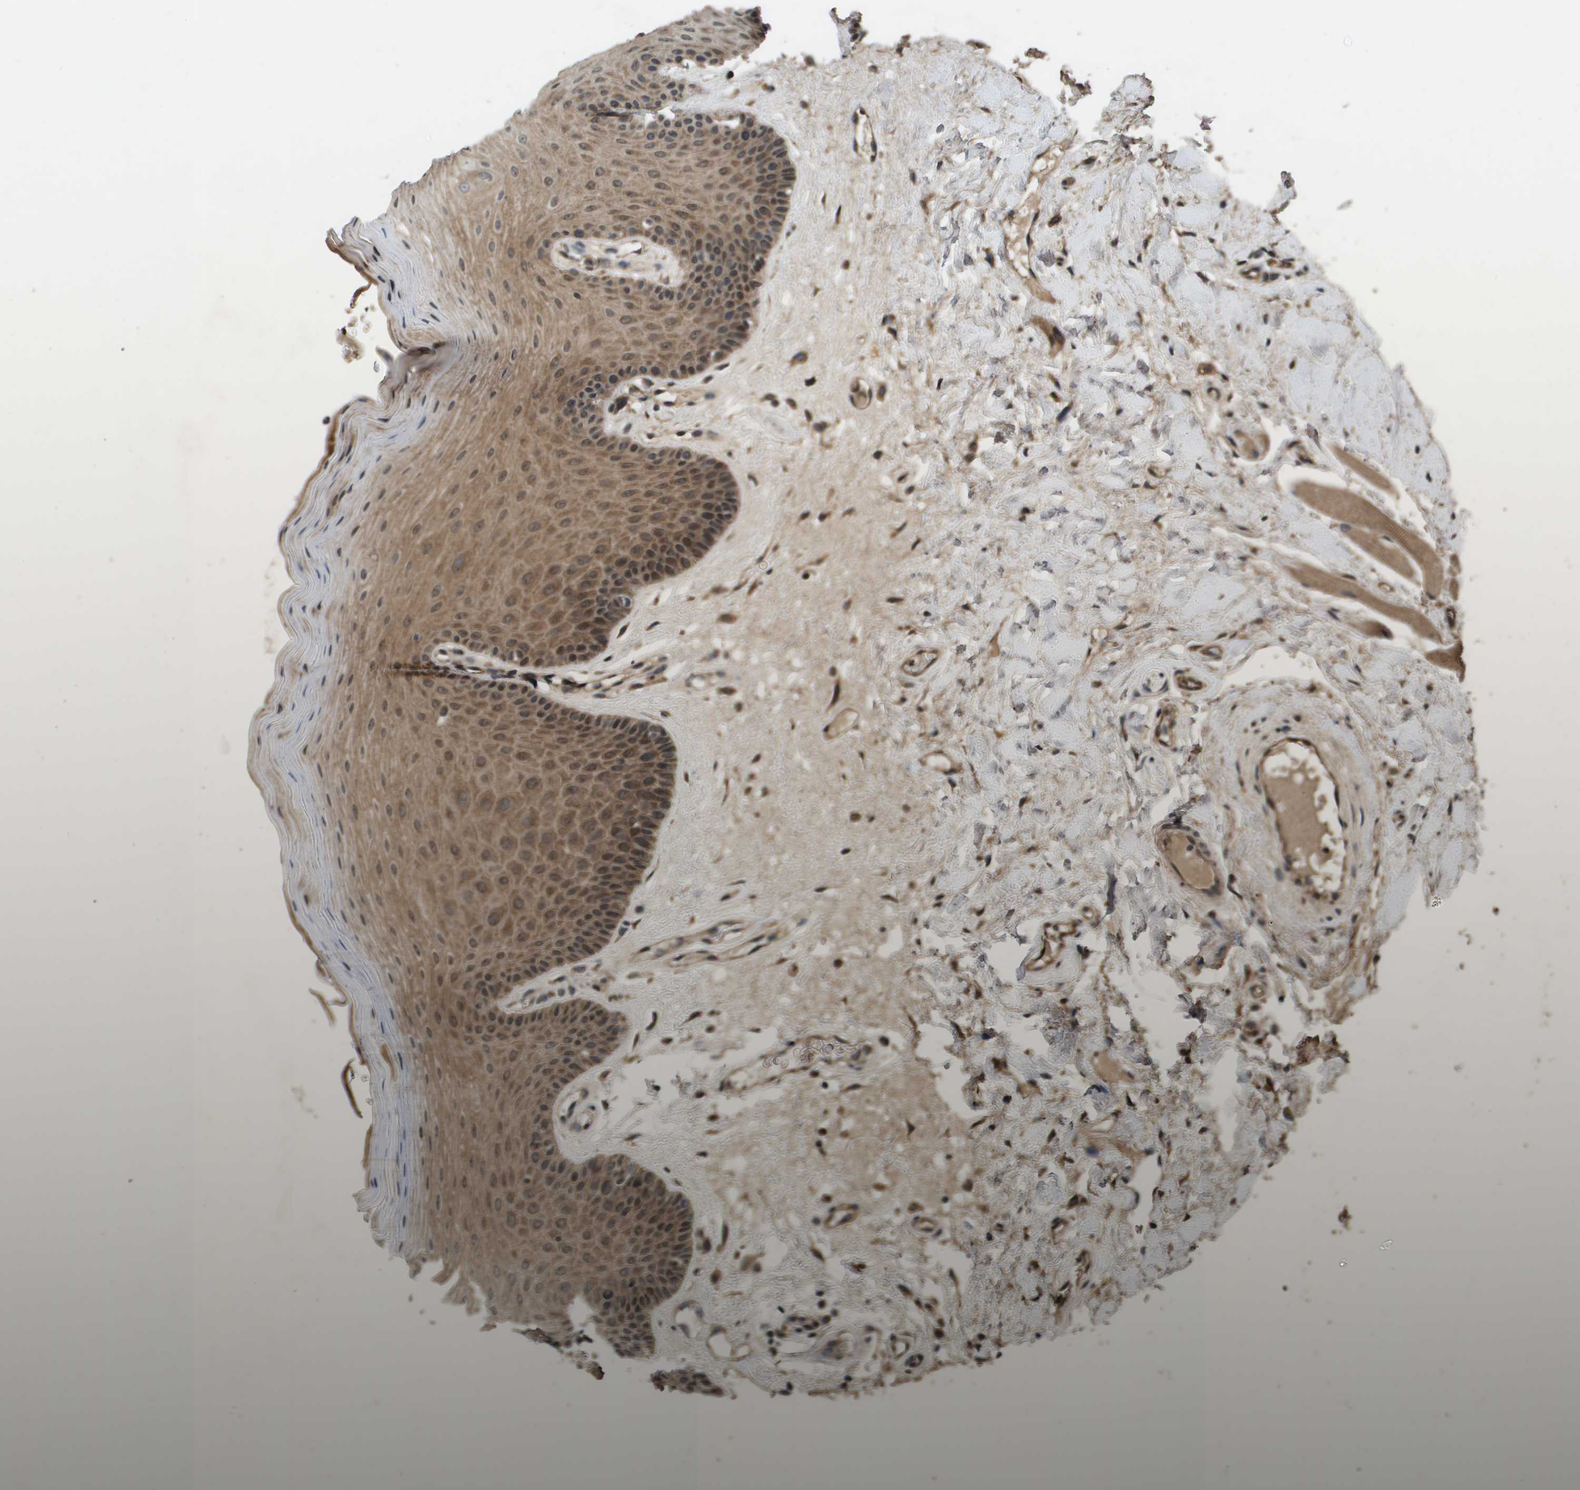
{"staining": {"intensity": "moderate", "quantity": ">75%", "location": "cytoplasmic/membranous,nuclear"}, "tissue": "oral mucosa", "cell_type": "Squamous epithelial cells", "image_type": "normal", "snomed": [{"axis": "morphology", "description": "Normal tissue, NOS"}, {"axis": "morphology", "description": "Squamous cell carcinoma, NOS"}, {"axis": "topography", "description": "Skeletal muscle"}, {"axis": "topography", "description": "Adipose tissue"}, {"axis": "topography", "description": "Vascular tissue"}, {"axis": "topography", "description": "Oral tissue"}, {"axis": "topography", "description": "Peripheral nerve tissue"}, {"axis": "topography", "description": "Head-Neck"}], "caption": "Immunohistochemistry (IHC) image of unremarkable human oral mucosa stained for a protein (brown), which shows medium levels of moderate cytoplasmic/membranous,nuclear expression in approximately >75% of squamous epithelial cells.", "gene": "SPTLC1", "patient": {"sex": "male", "age": 71}}